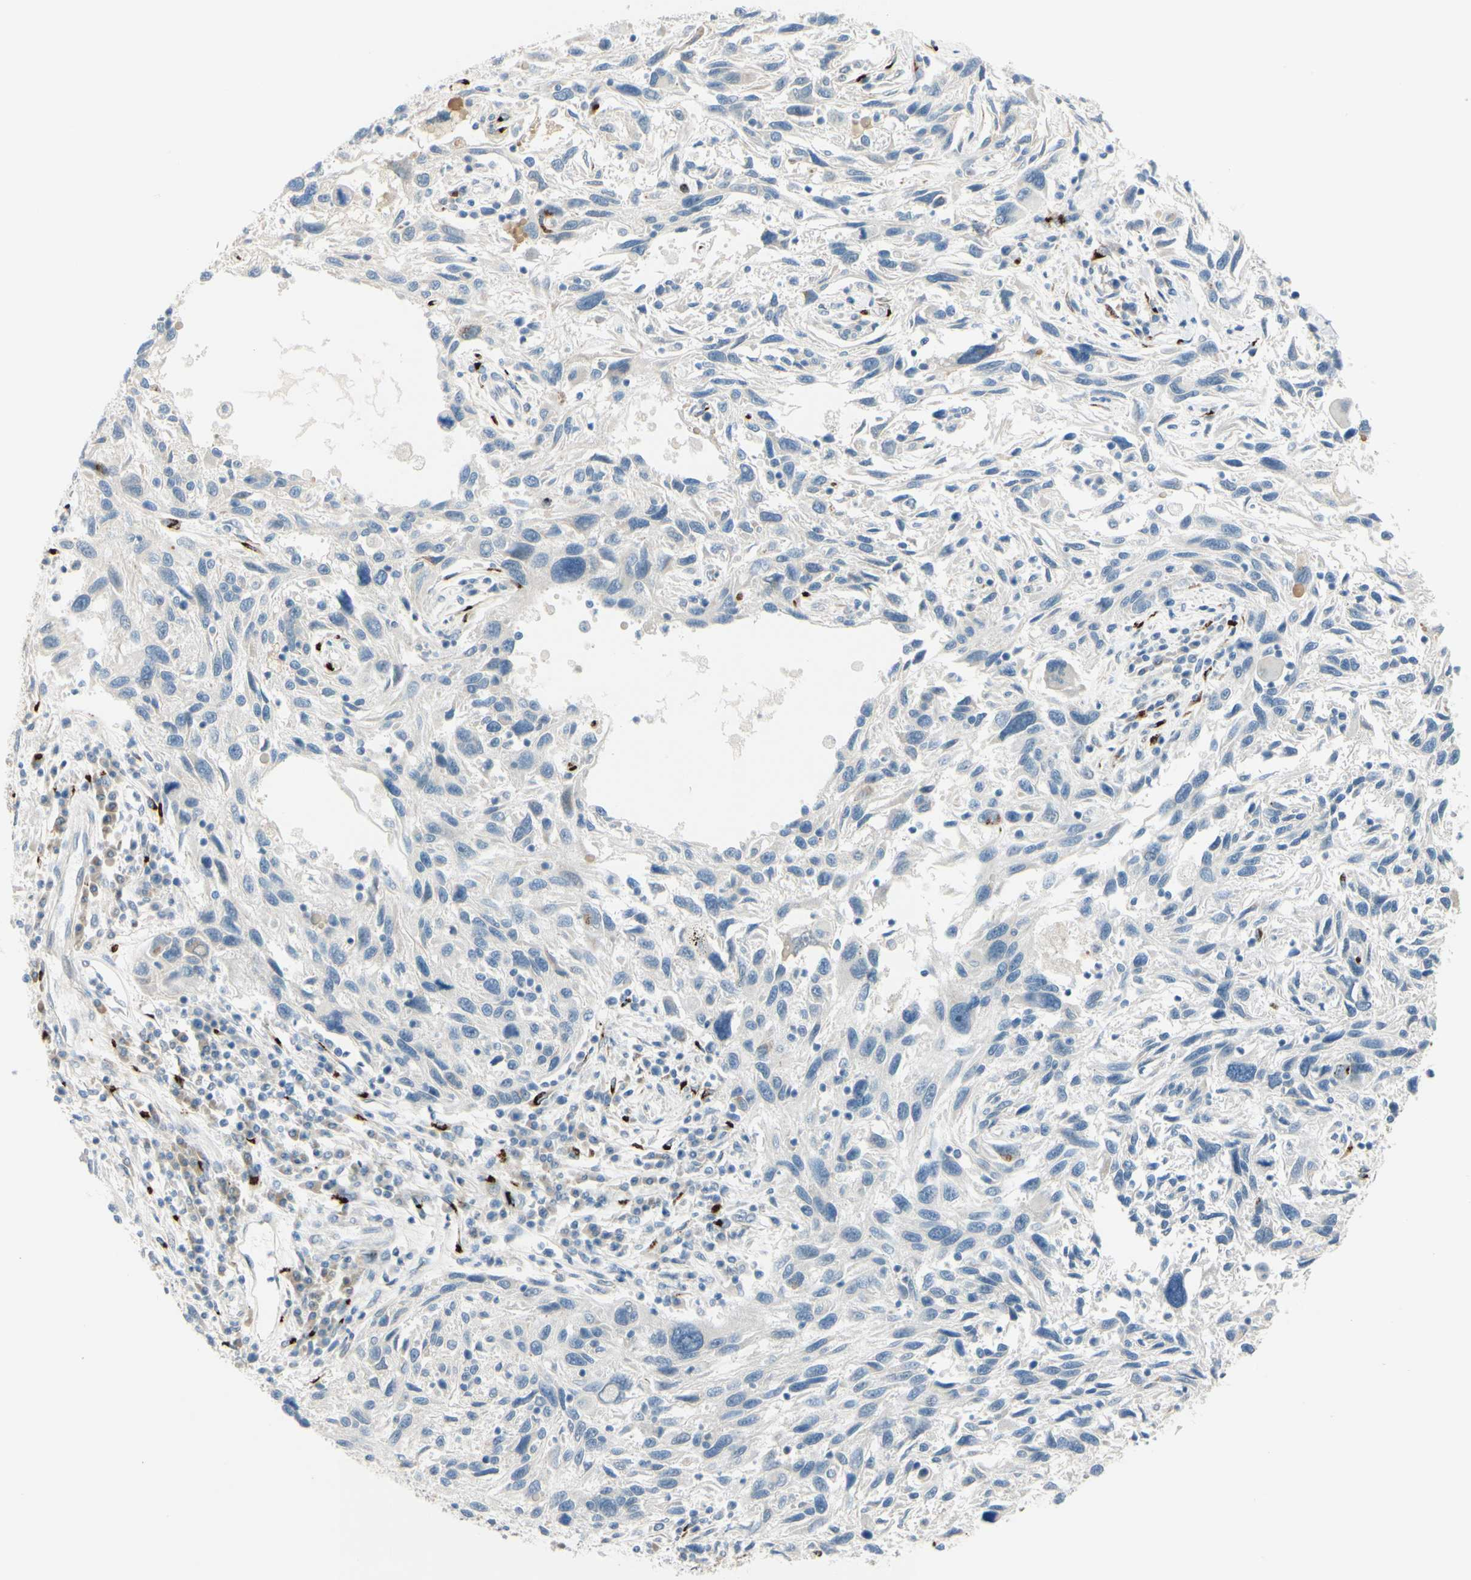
{"staining": {"intensity": "negative", "quantity": "none", "location": "none"}, "tissue": "melanoma", "cell_type": "Tumor cells", "image_type": "cancer", "snomed": [{"axis": "morphology", "description": "Malignant melanoma, NOS"}, {"axis": "topography", "description": "Skin"}], "caption": "Immunohistochemistry (IHC) image of neoplastic tissue: melanoma stained with DAB (3,3'-diaminobenzidine) shows no significant protein expression in tumor cells.", "gene": "GALNT5", "patient": {"sex": "male", "age": 53}}